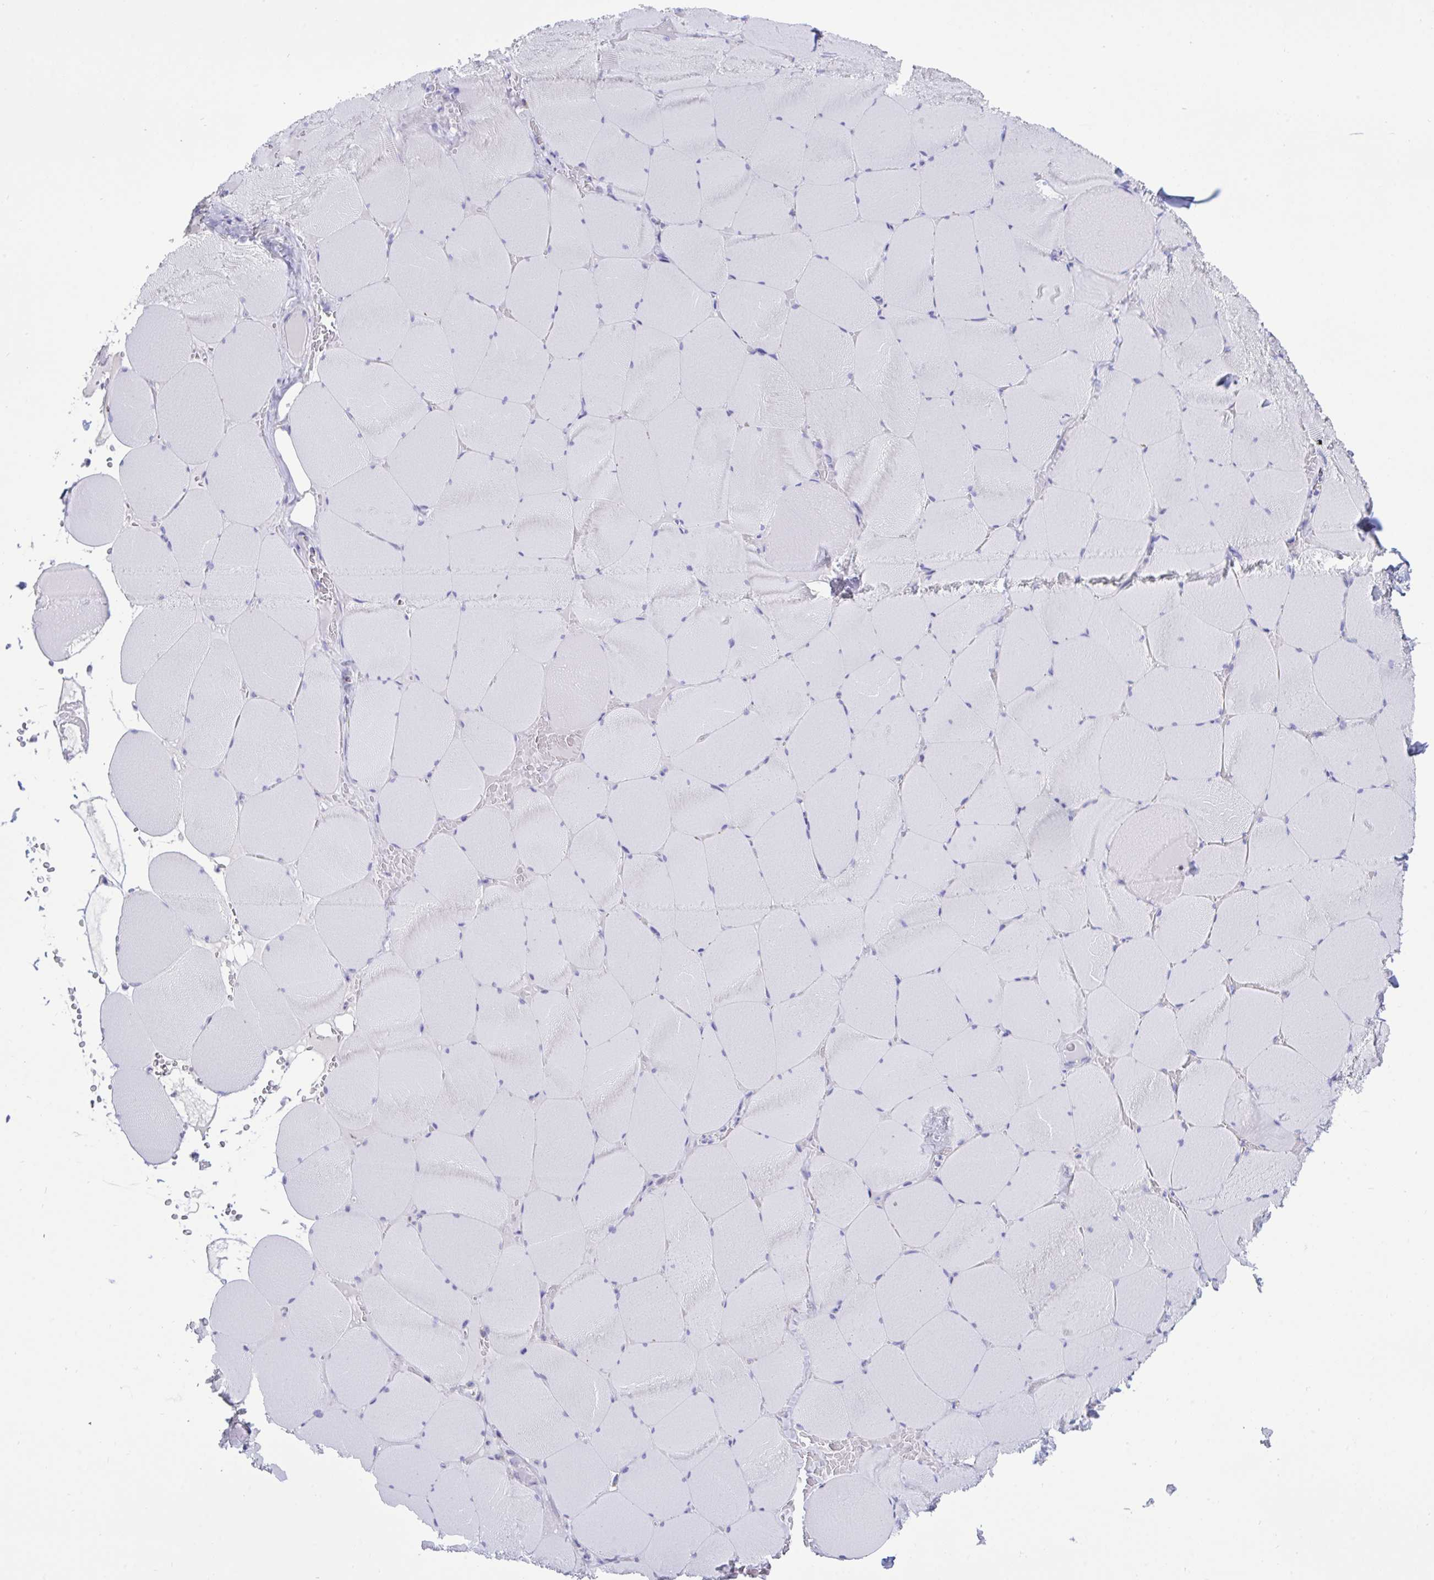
{"staining": {"intensity": "negative", "quantity": "none", "location": "none"}, "tissue": "skeletal muscle", "cell_type": "Myocytes", "image_type": "normal", "snomed": [{"axis": "morphology", "description": "Normal tissue, NOS"}, {"axis": "topography", "description": "Skeletal muscle"}, {"axis": "topography", "description": "Head-Neck"}], "caption": "An immunohistochemistry micrograph of unremarkable skeletal muscle is shown. There is no staining in myocytes of skeletal muscle.", "gene": "HSPE1", "patient": {"sex": "male", "age": 66}}